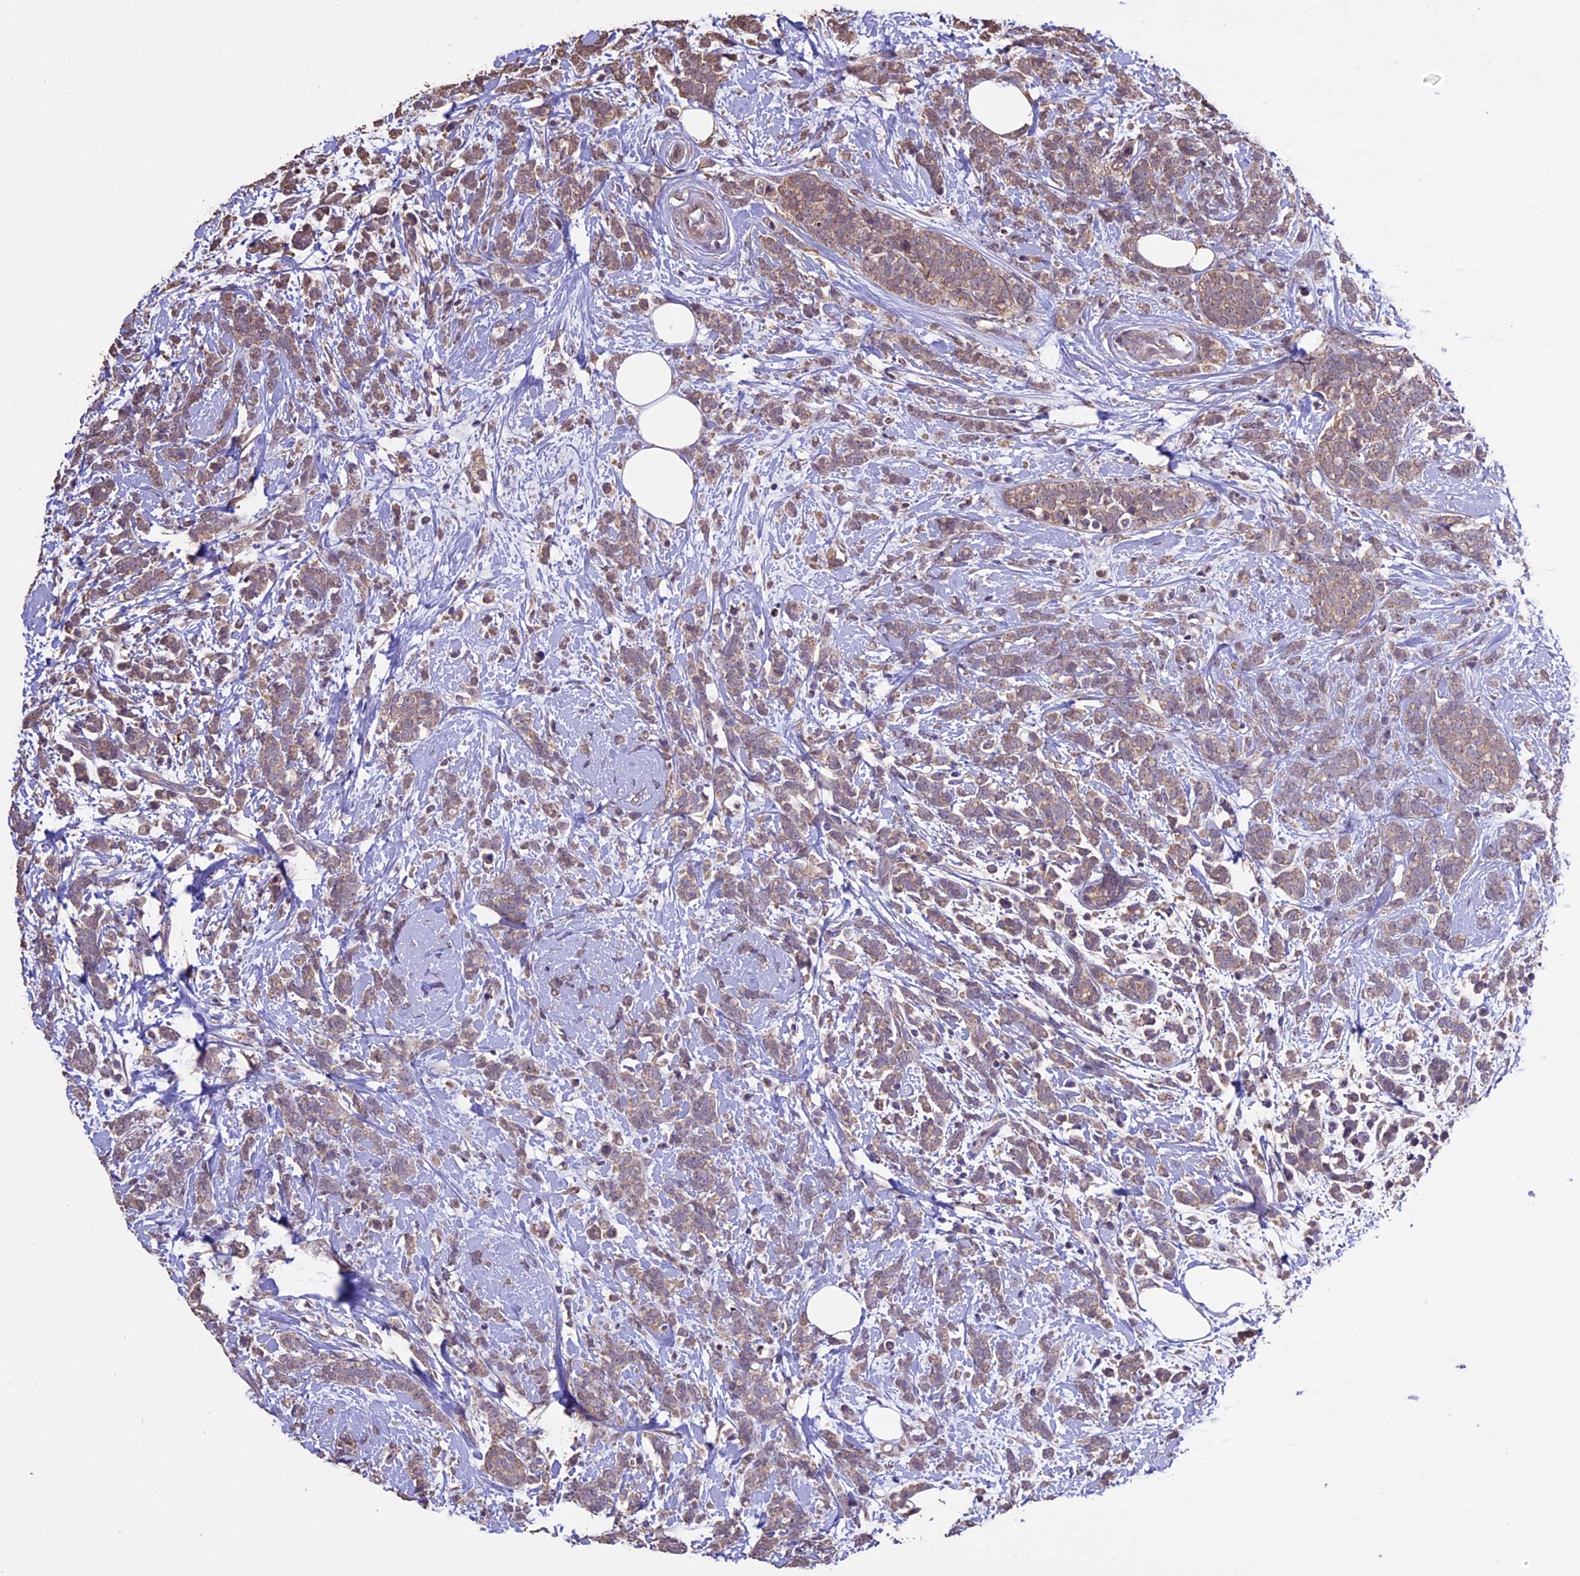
{"staining": {"intensity": "moderate", "quantity": ">75%", "location": "cytoplasmic/membranous"}, "tissue": "breast cancer", "cell_type": "Tumor cells", "image_type": "cancer", "snomed": [{"axis": "morphology", "description": "Lobular carcinoma"}, {"axis": "topography", "description": "Breast"}], "caption": "Tumor cells show moderate cytoplasmic/membranous expression in approximately >75% of cells in lobular carcinoma (breast).", "gene": "DIS3L", "patient": {"sex": "female", "age": 58}}